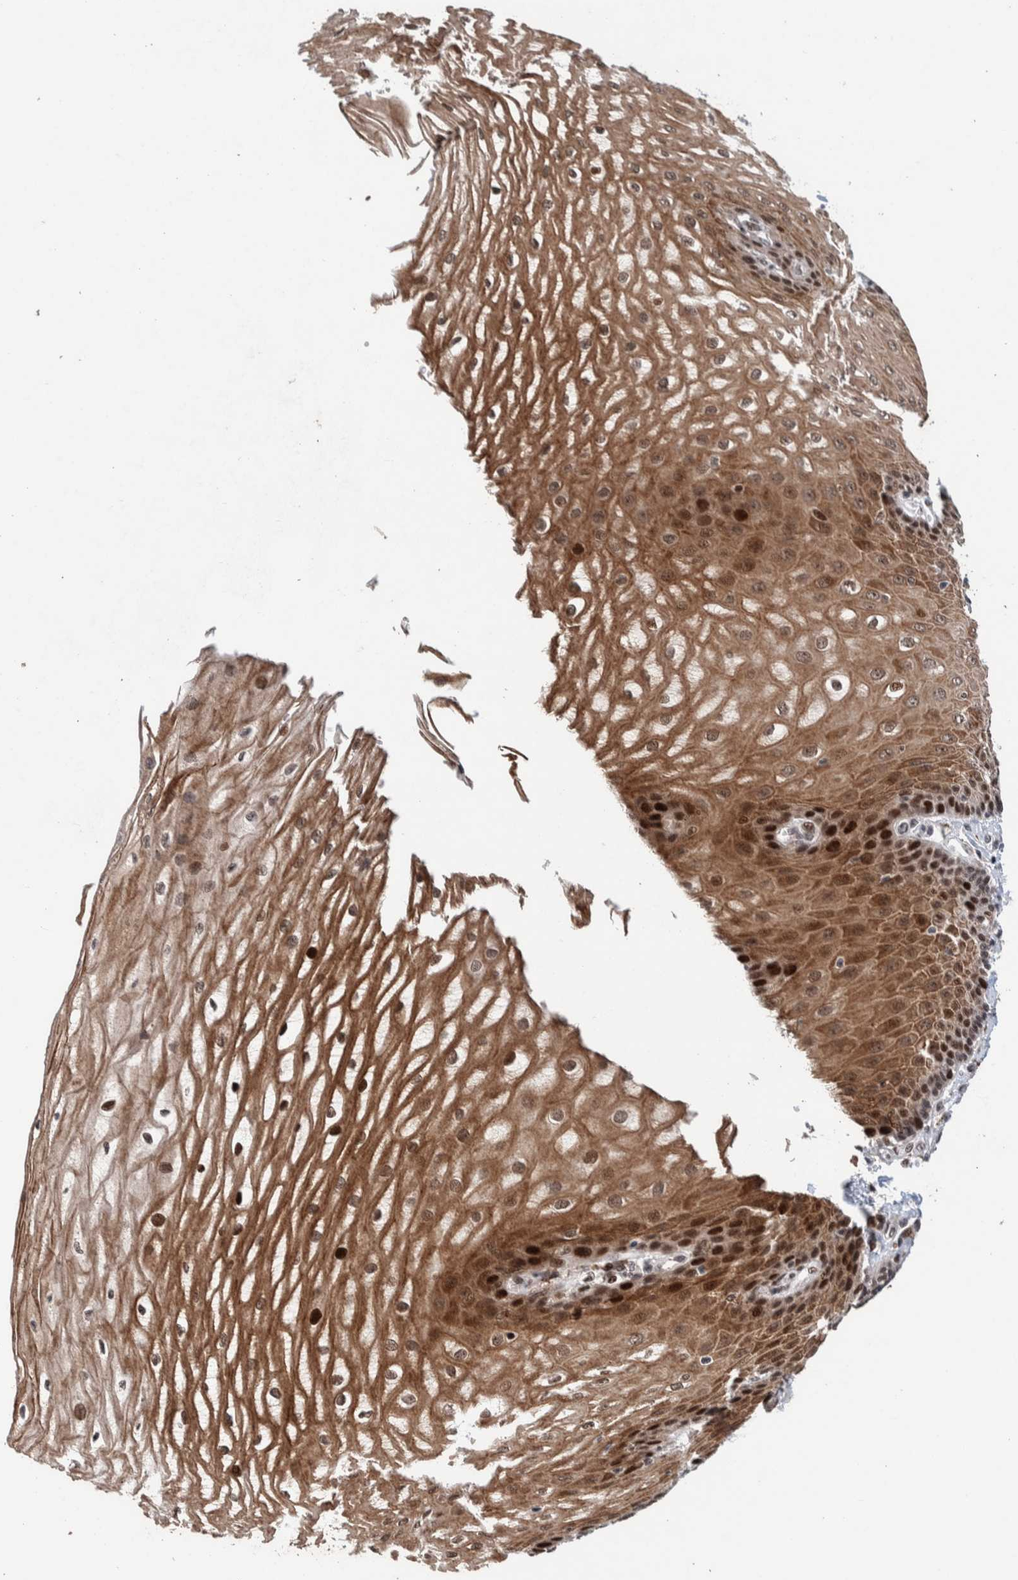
{"staining": {"intensity": "strong", "quantity": ">75%", "location": "cytoplasmic/membranous,nuclear"}, "tissue": "esophagus", "cell_type": "Squamous epithelial cells", "image_type": "normal", "snomed": [{"axis": "morphology", "description": "Normal tissue, NOS"}, {"axis": "topography", "description": "Esophagus"}], "caption": "Esophagus stained with immunohistochemistry exhibits strong cytoplasmic/membranous,nuclear expression in about >75% of squamous epithelial cells.", "gene": "CHD4", "patient": {"sex": "male", "age": 54}}